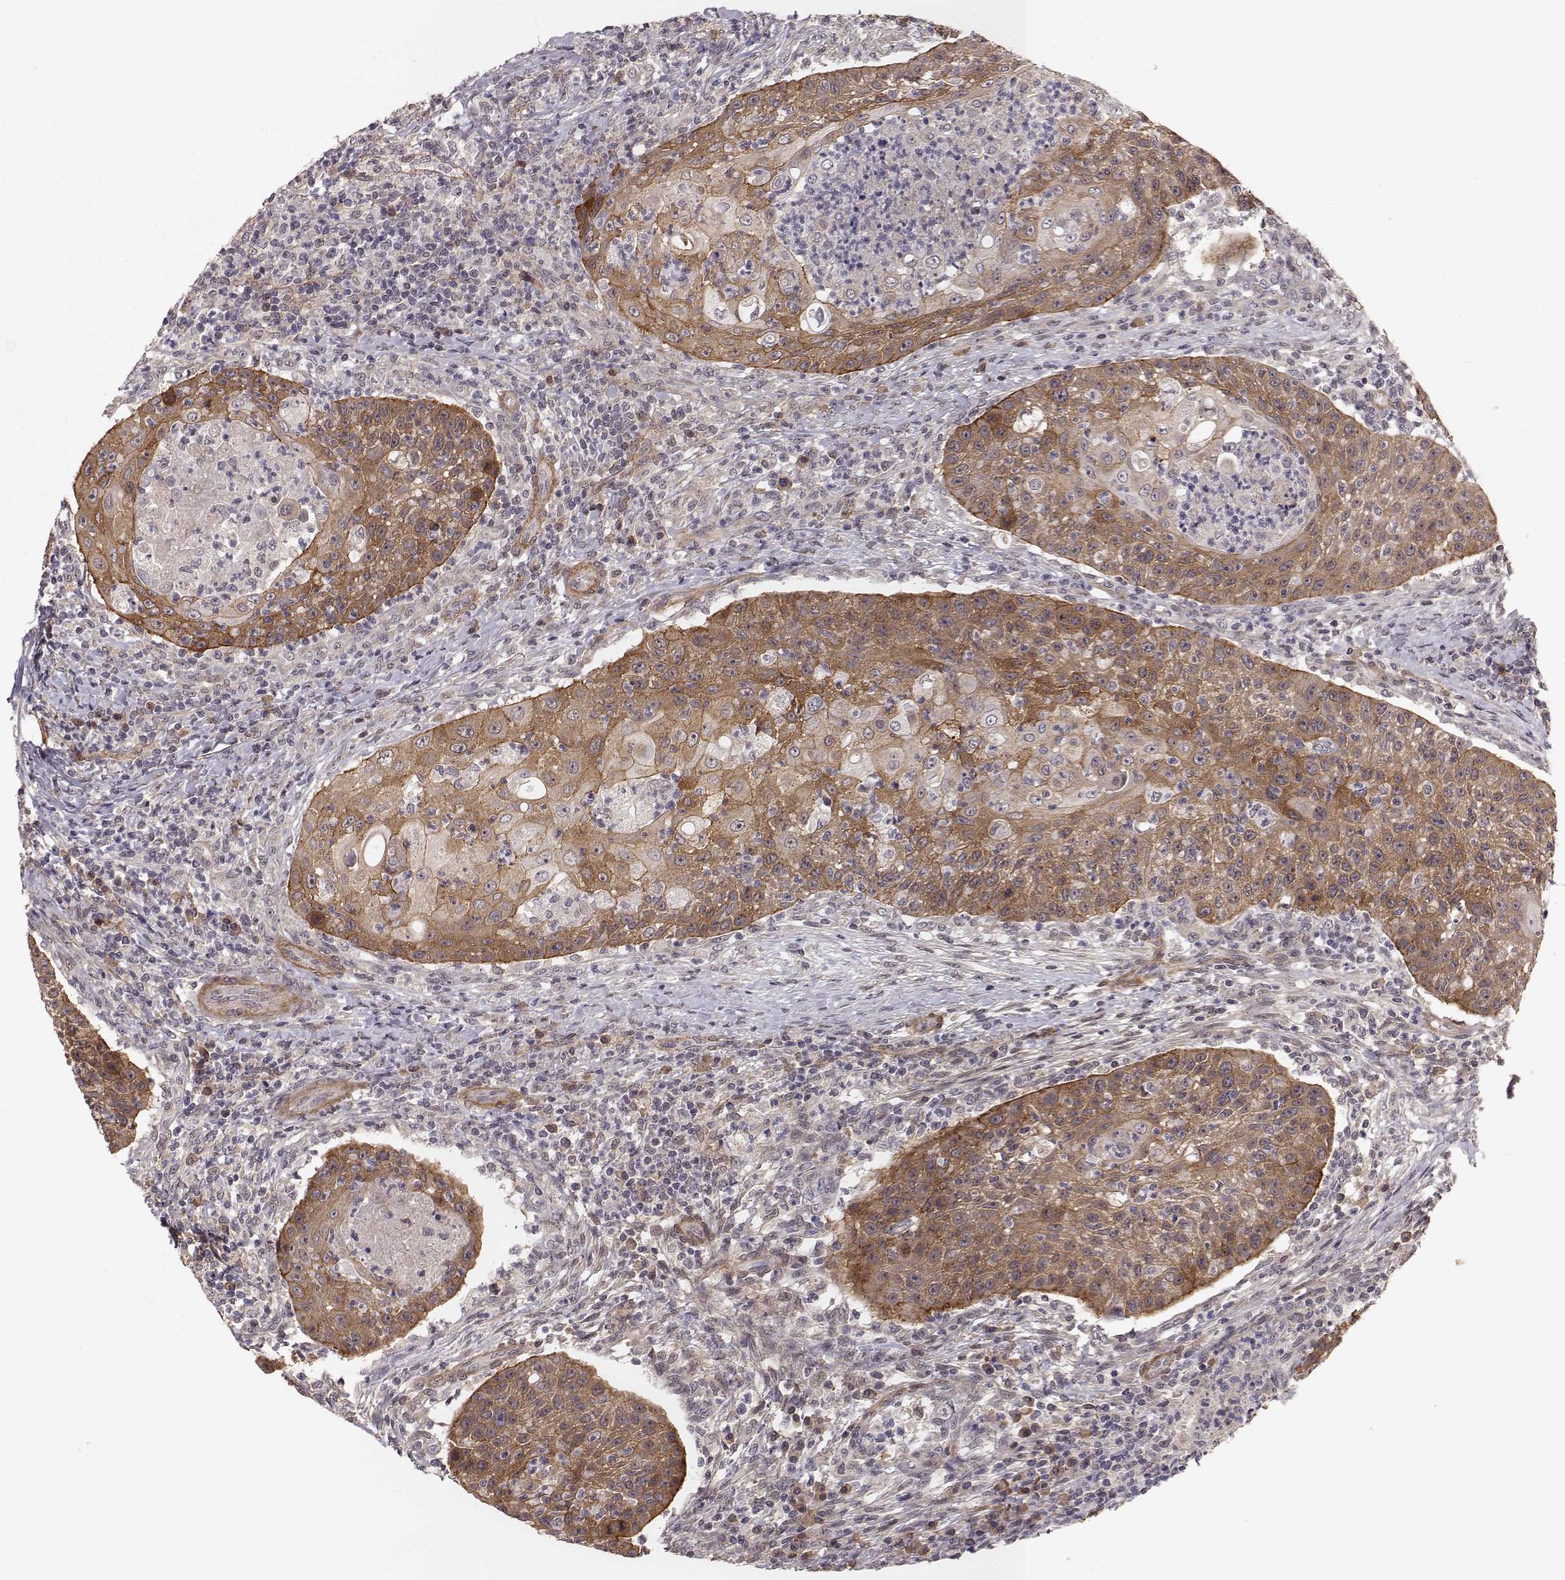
{"staining": {"intensity": "moderate", "quantity": "25%-75%", "location": "cytoplasmic/membranous"}, "tissue": "head and neck cancer", "cell_type": "Tumor cells", "image_type": "cancer", "snomed": [{"axis": "morphology", "description": "Squamous cell carcinoma, NOS"}, {"axis": "topography", "description": "Head-Neck"}], "caption": "A brown stain shows moderate cytoplasmic/membranous expression of a protein in squamous cell carcinoma (head and neck) tumor cells.", "gene": "PLEKHG3", "patient": {"sex": "male", "age": 69}}